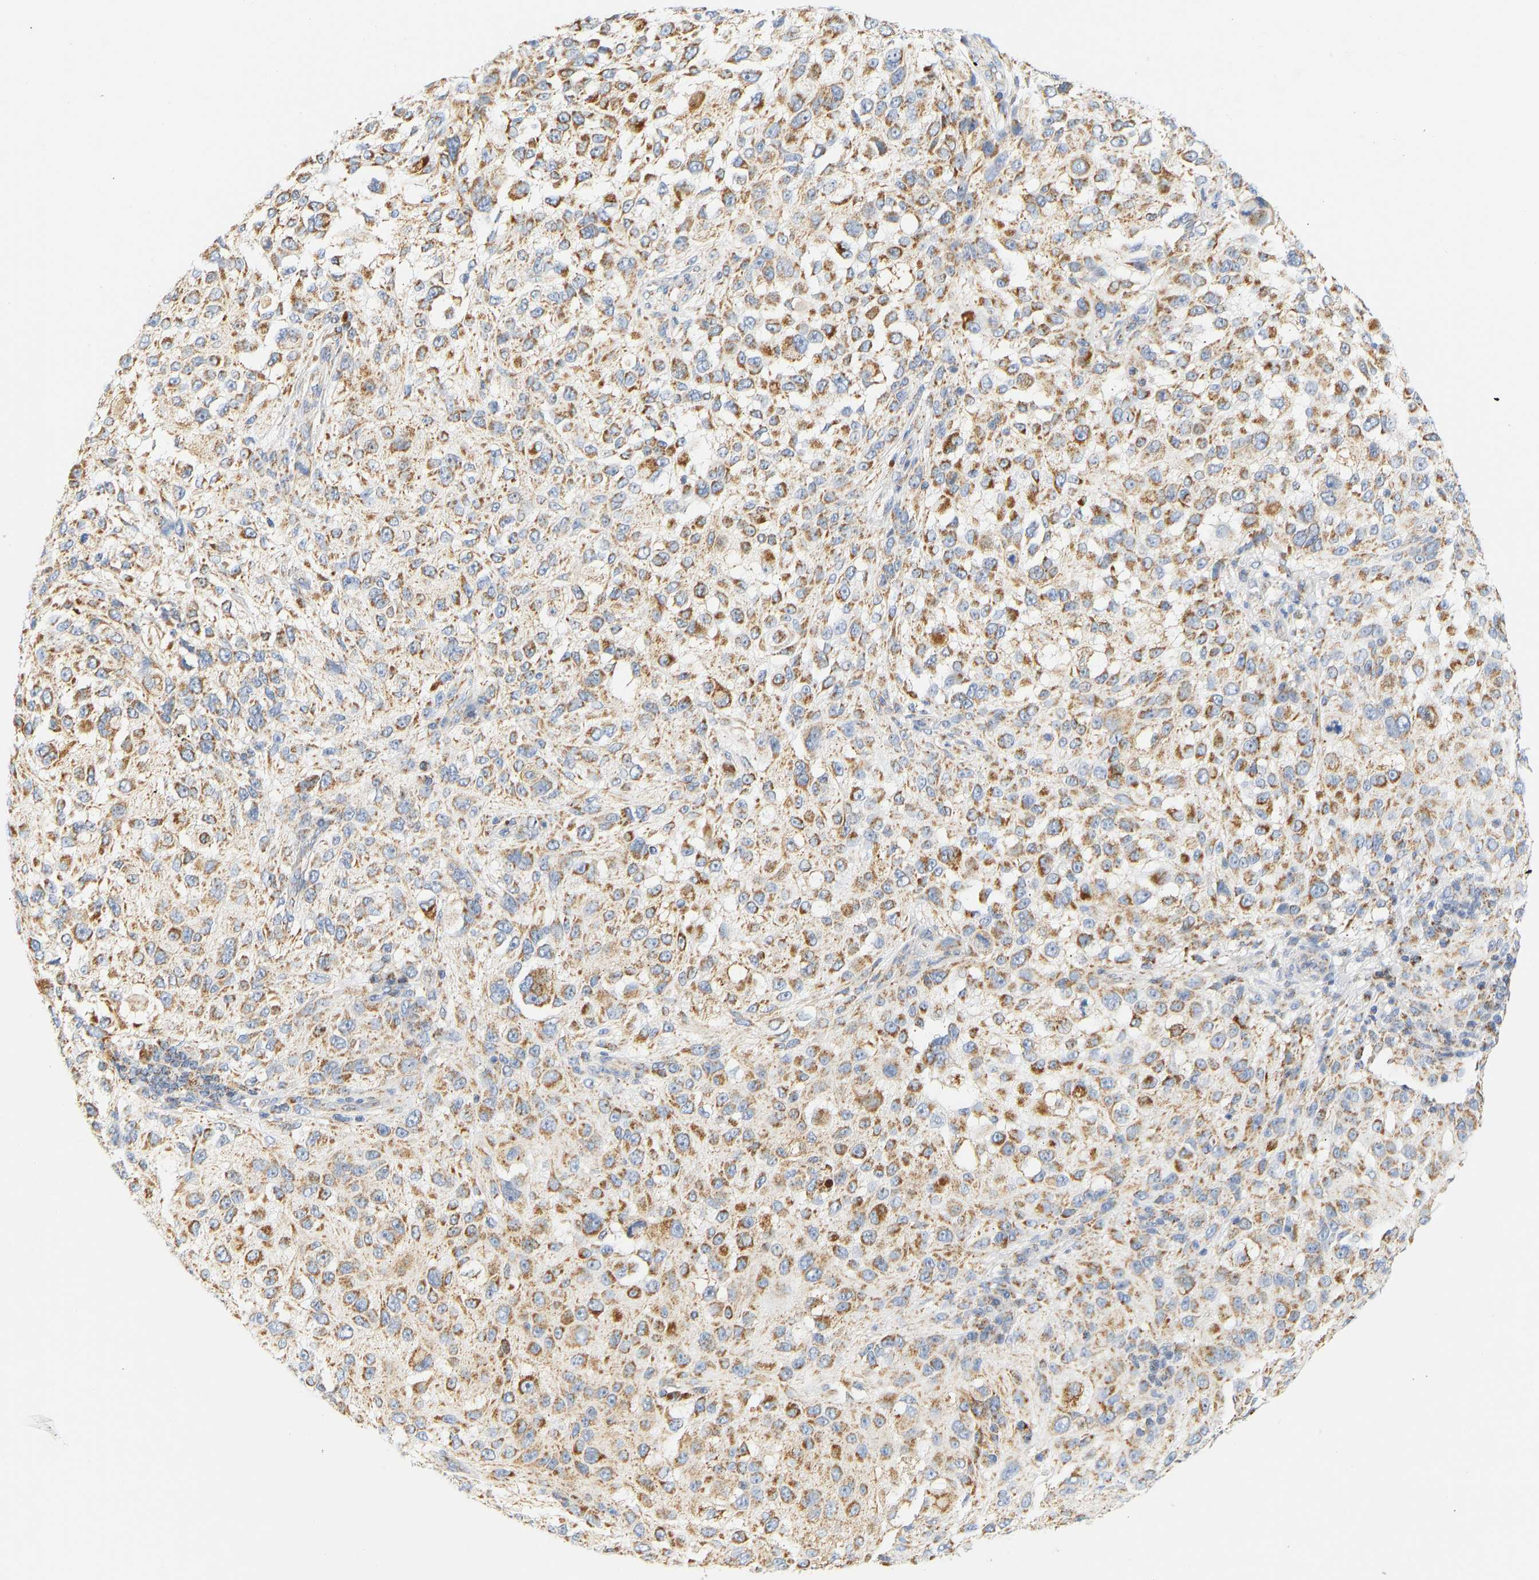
{"staining": {"intensity": "moderate", "quantity": ">75%", "location": "cytoplasmic/membranous"}, "tissue": "melanoma", "cell_type": "Tumor cells", "image_type": "cancer", "snomed": [{"axis": "morphology", "description": "Necrosis, NOS"}, {"axis": "morphology", "description": "Malignant melanoma, NOS"}, {"axis": "topography", "description": "Skin"}], "caption": "IHC of human melanoma displays medium levels of moderate cytoplasmic/membranous staining in about >75% of tumor cells.", "gene": "GRPEL2", "patient": {"sex": "female", "age": 87}}